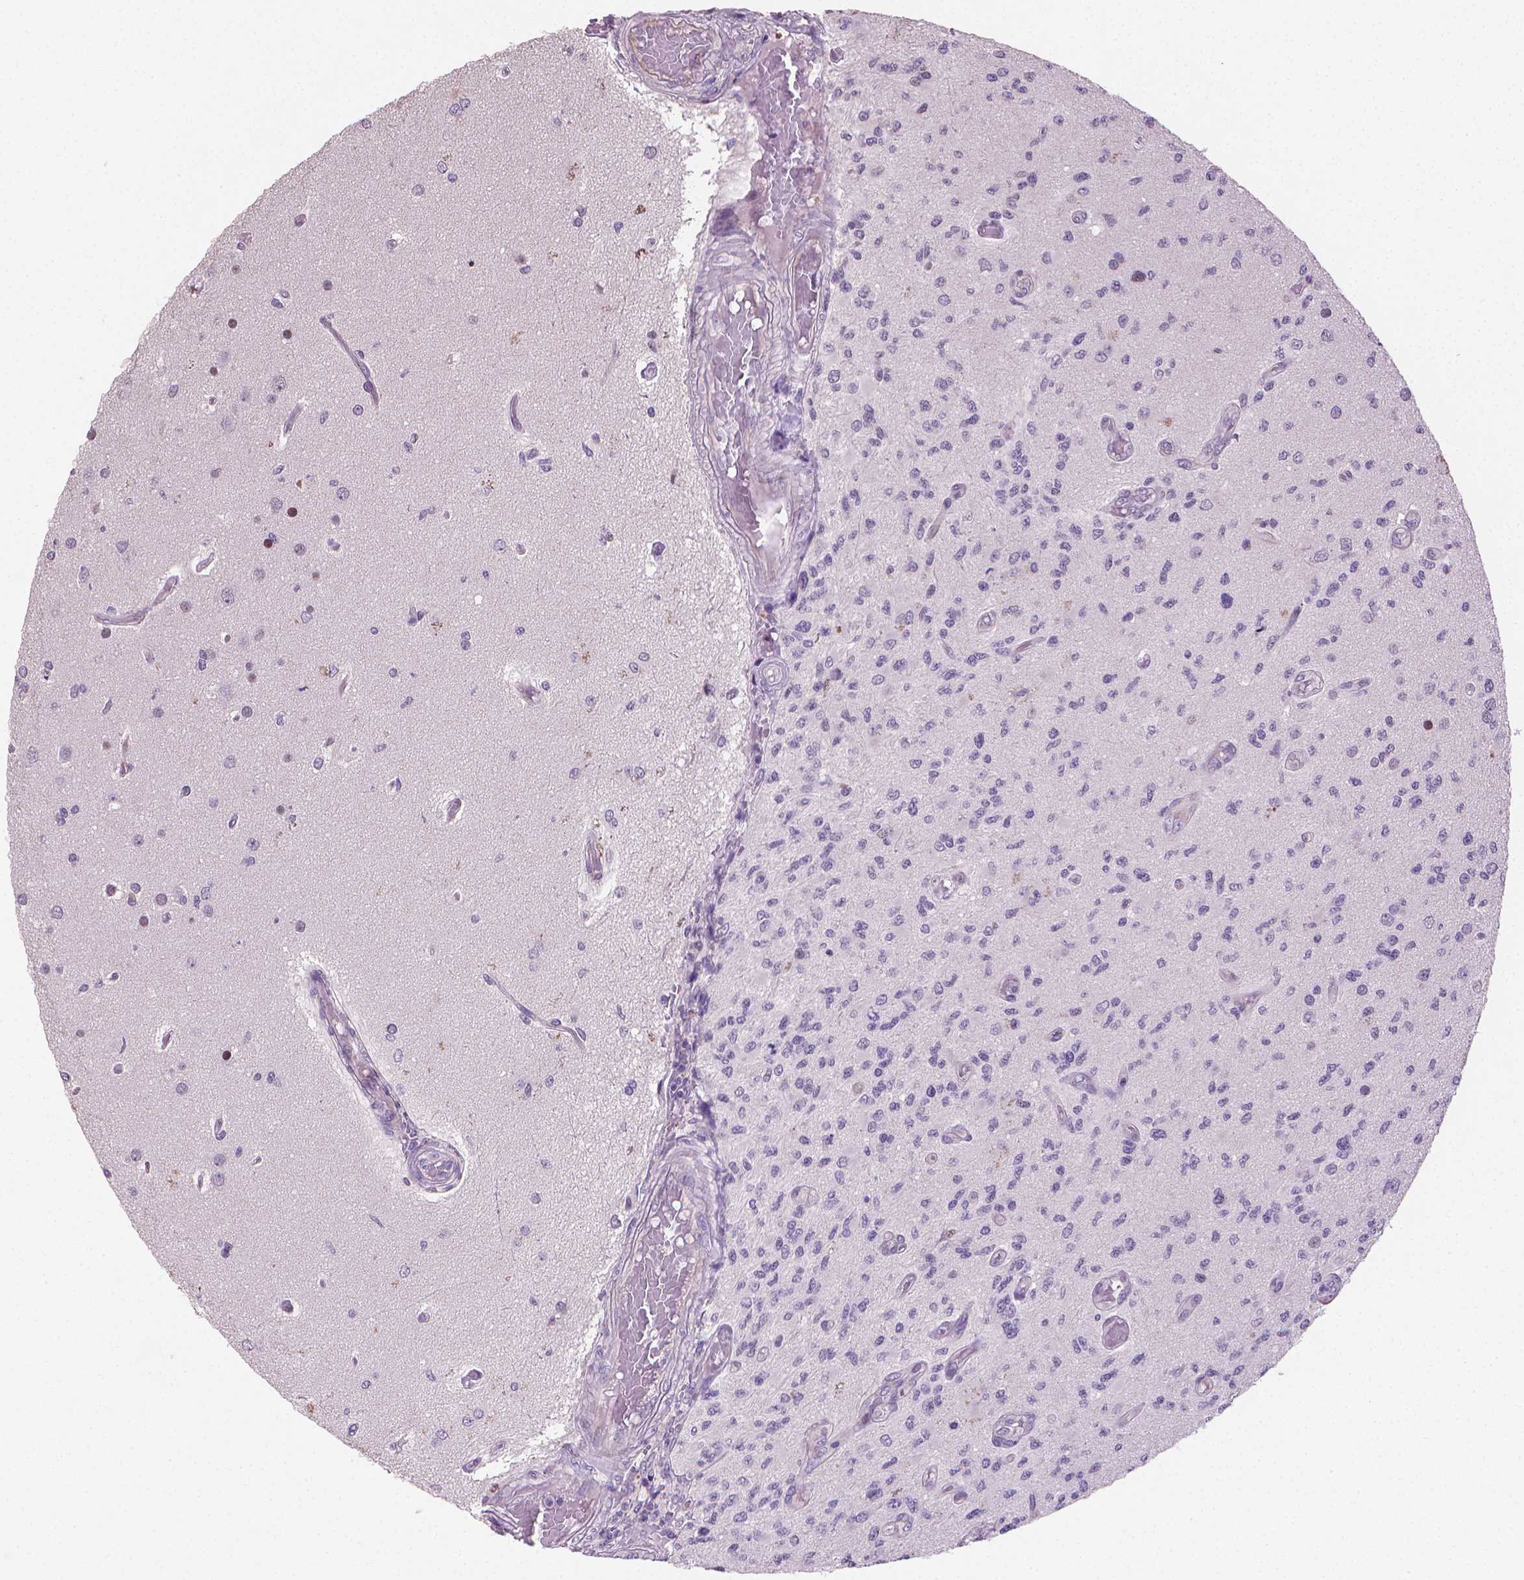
{"staining": {"intensity": "negative", "quantity": "none", "location": "none"}, "tissue": "glioma", "cell_type": "Tumor cells", "image_type": "cancer", "snomed": [{"axis": "morphology", "description": "Glioma, malignant, High grade"}, {"axis": "topography", "description": "Brain"}], "caption": "This photomicrograph is of high-grade glioma (malignant) stained with immunohistochemistry (IHC) to label a protein in brown with the nuclei are counter-stained blue. There is no staining in tumor cells. (DAB (3,3'-diaminobenzidine) IHC visualized using brightfield microscopy, high magnification).", "gene": "CLXN", "patient": {"sex": "female", "age": 63}}